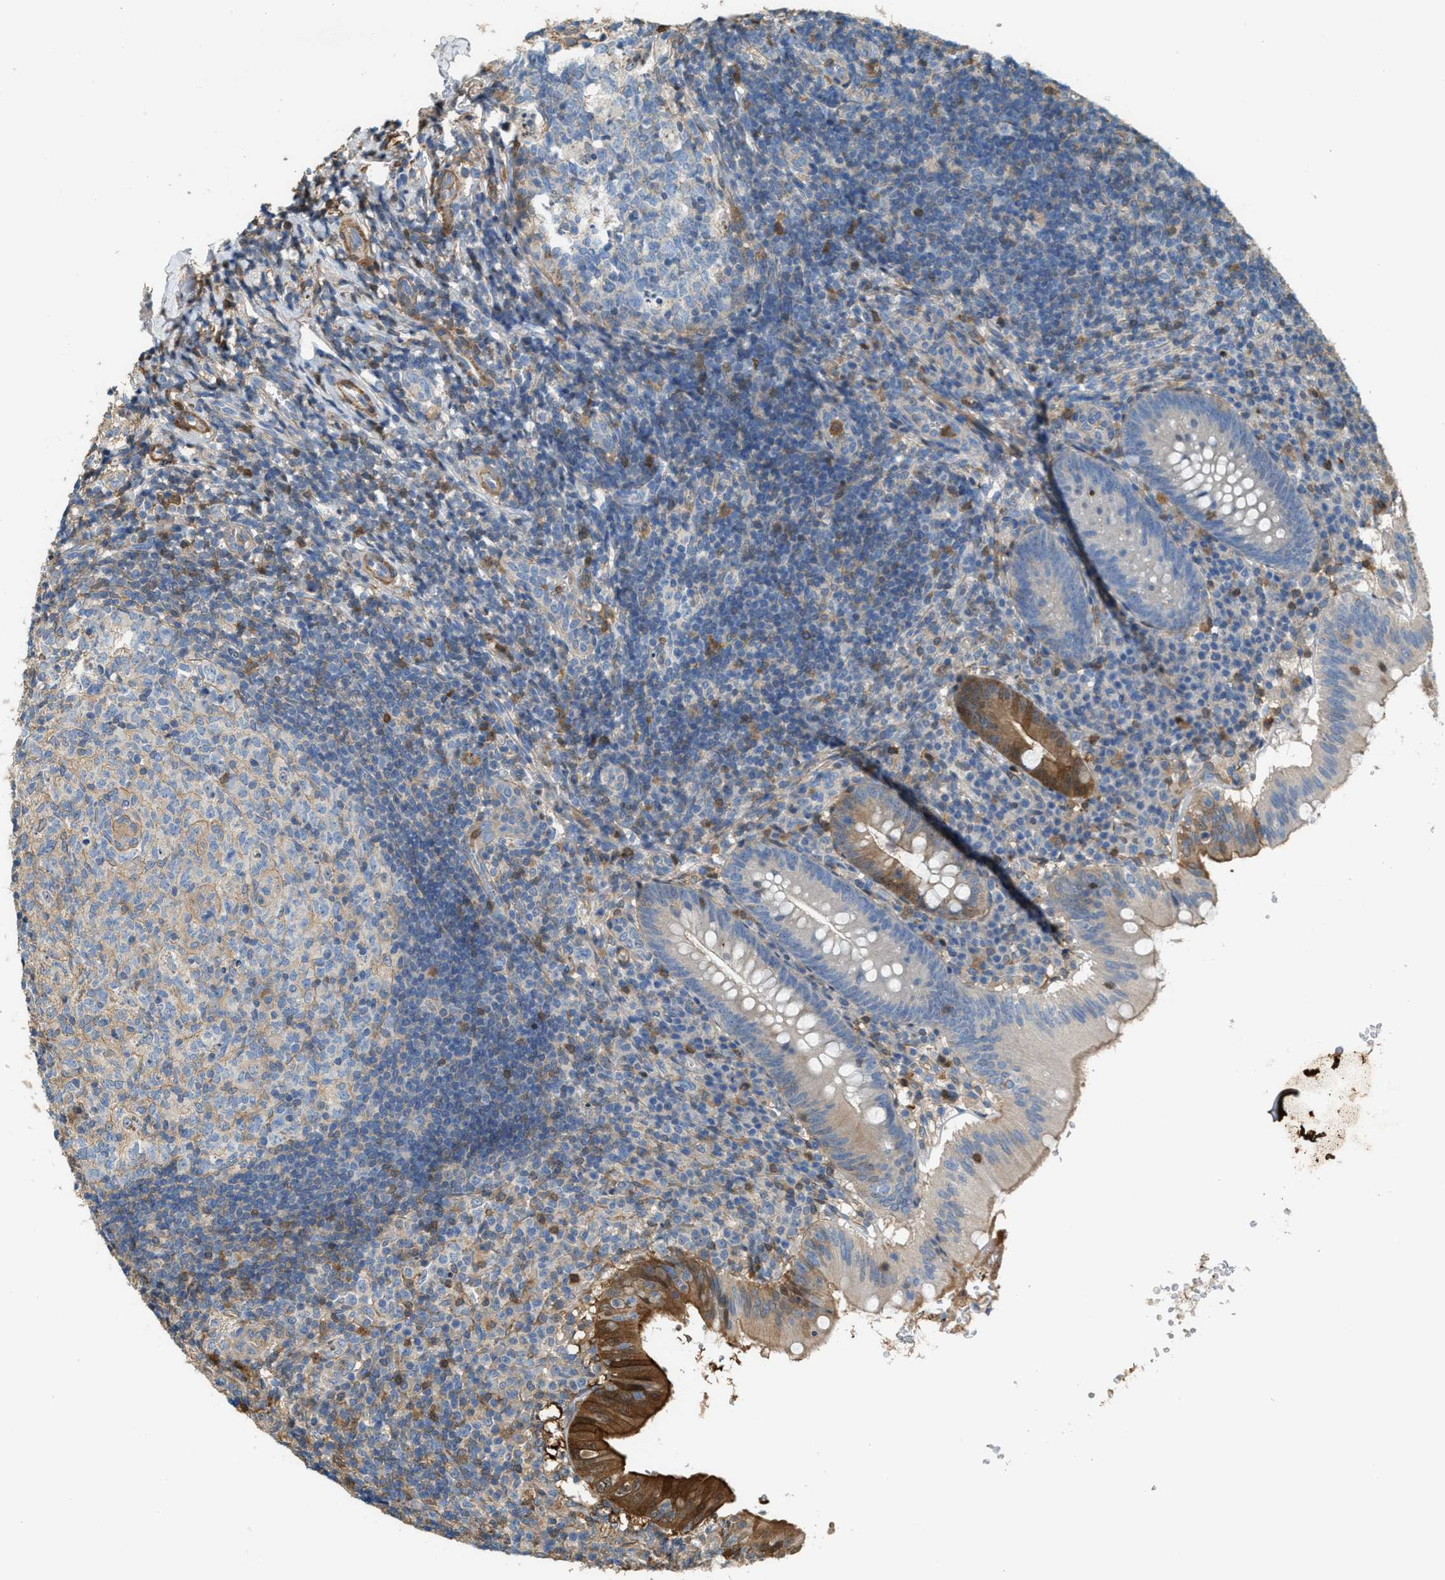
{"staining": {"intensity": "moderate", "quantity": "<25%", "location": "cytoplasmic/membranous"}, "tissue": "appendix", "cell_type": "Glandular cells", "image_type": "normal", "snomed": [{"axis": "morphology", "description": "Normal tissue, NOS"}, {"axis": "topography", "description": "Appendix"}], "caption": "Immunohistochemical staining of normal appendix displays <25% levels of moderate cytoplasmic/membranous protein staining in approximately <25% of glandular cells.", "gene": "SERPINB5", "patient": {"sex": "male", "age": 8}}